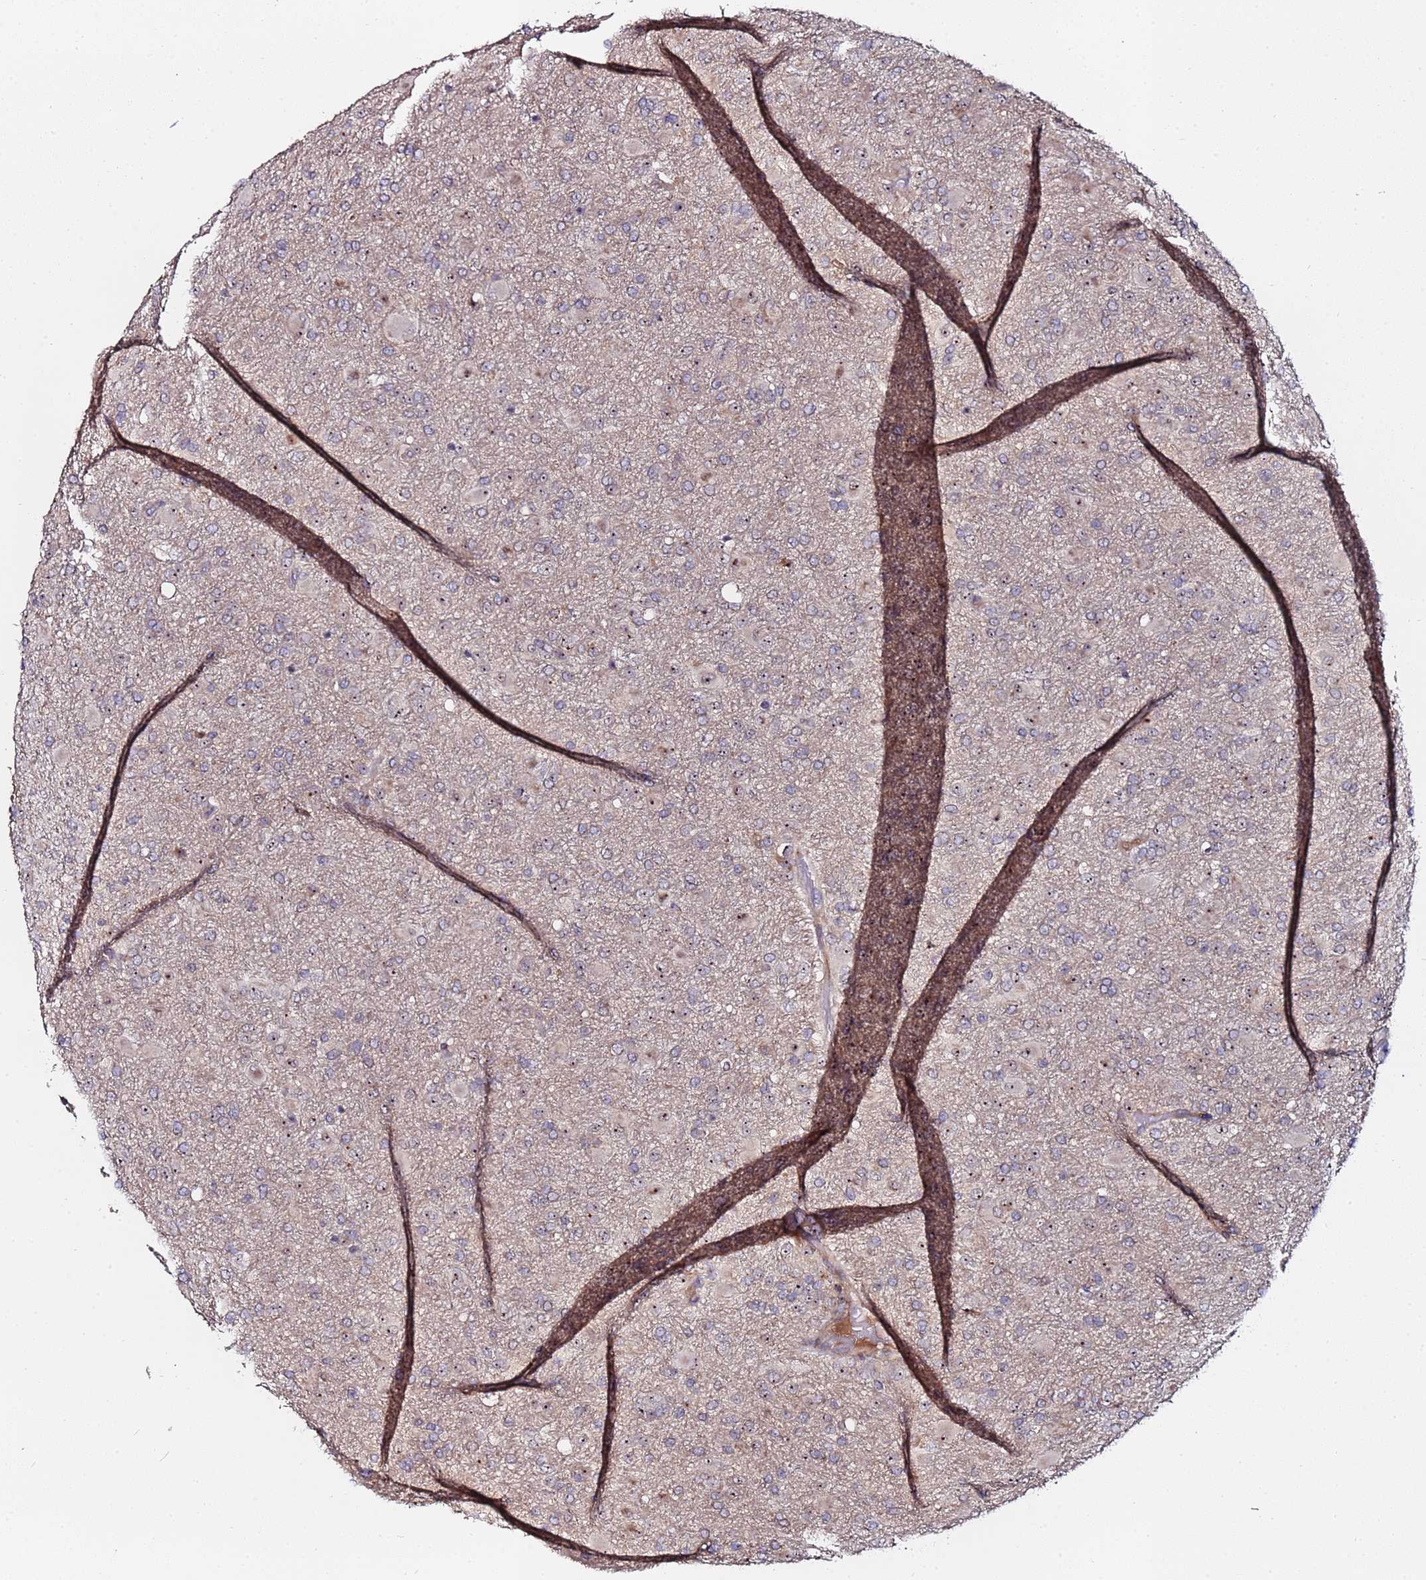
{"staining": {"intensity": "weak", "quantity": "<25%", "location": "nuclear"}, "tissue": "glioma", "cell_type": "Tumor cells", "image_type": "cancer", "snomed": [{"axis": "morphology", "description": "Glioma, malignant, Low grade"}, {"axis": "topography", "description": "Brain"}], "caption": "IHC of human glioma reveals no expression in tumor cells.", "gene": "KRI1", "patient": {"sex": "male", "age": 65}}